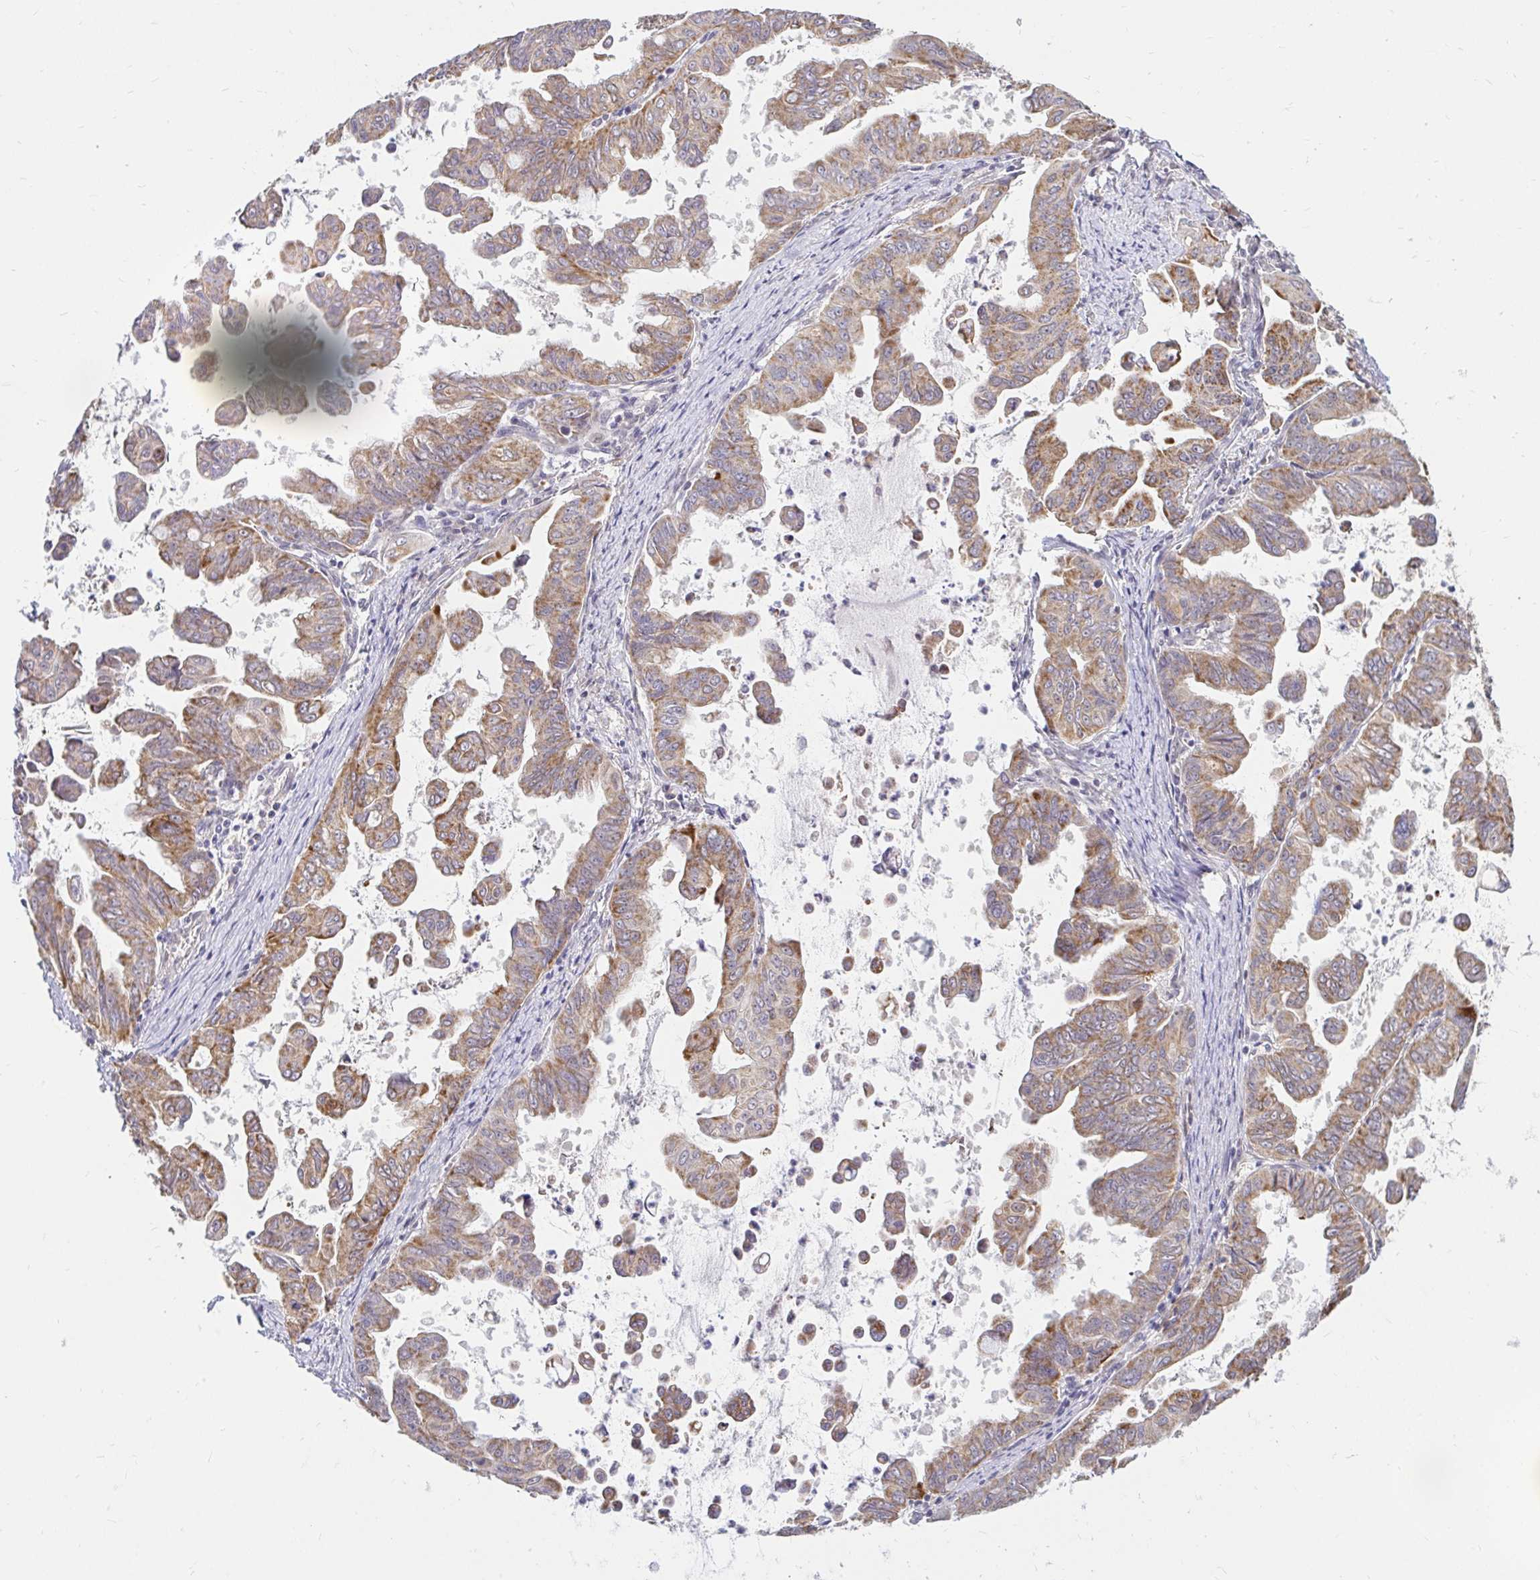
{"staining": {"intensity": "moderate", "quantity": ">75%", "location": "cytoplasmic/membranous"}, "tissue": "stomach cancer", "cell_type": "Tumor cells", "image_type": "cancer", "snomed": [{"axis": "morphology", "description": "Adenocarcinoma, NOS"}, {"axis": "topography", "description": "Stomach, upper"}], "caption": "Immunohistochemical staining of stomach cancer (adenocarcinoma) shows medium levels of moderate cytoplasmic/membranous staining in approximately >75% of tumor cells.", "gene": "TIMM50", "patient": {"sex": "male", "age": 80}}